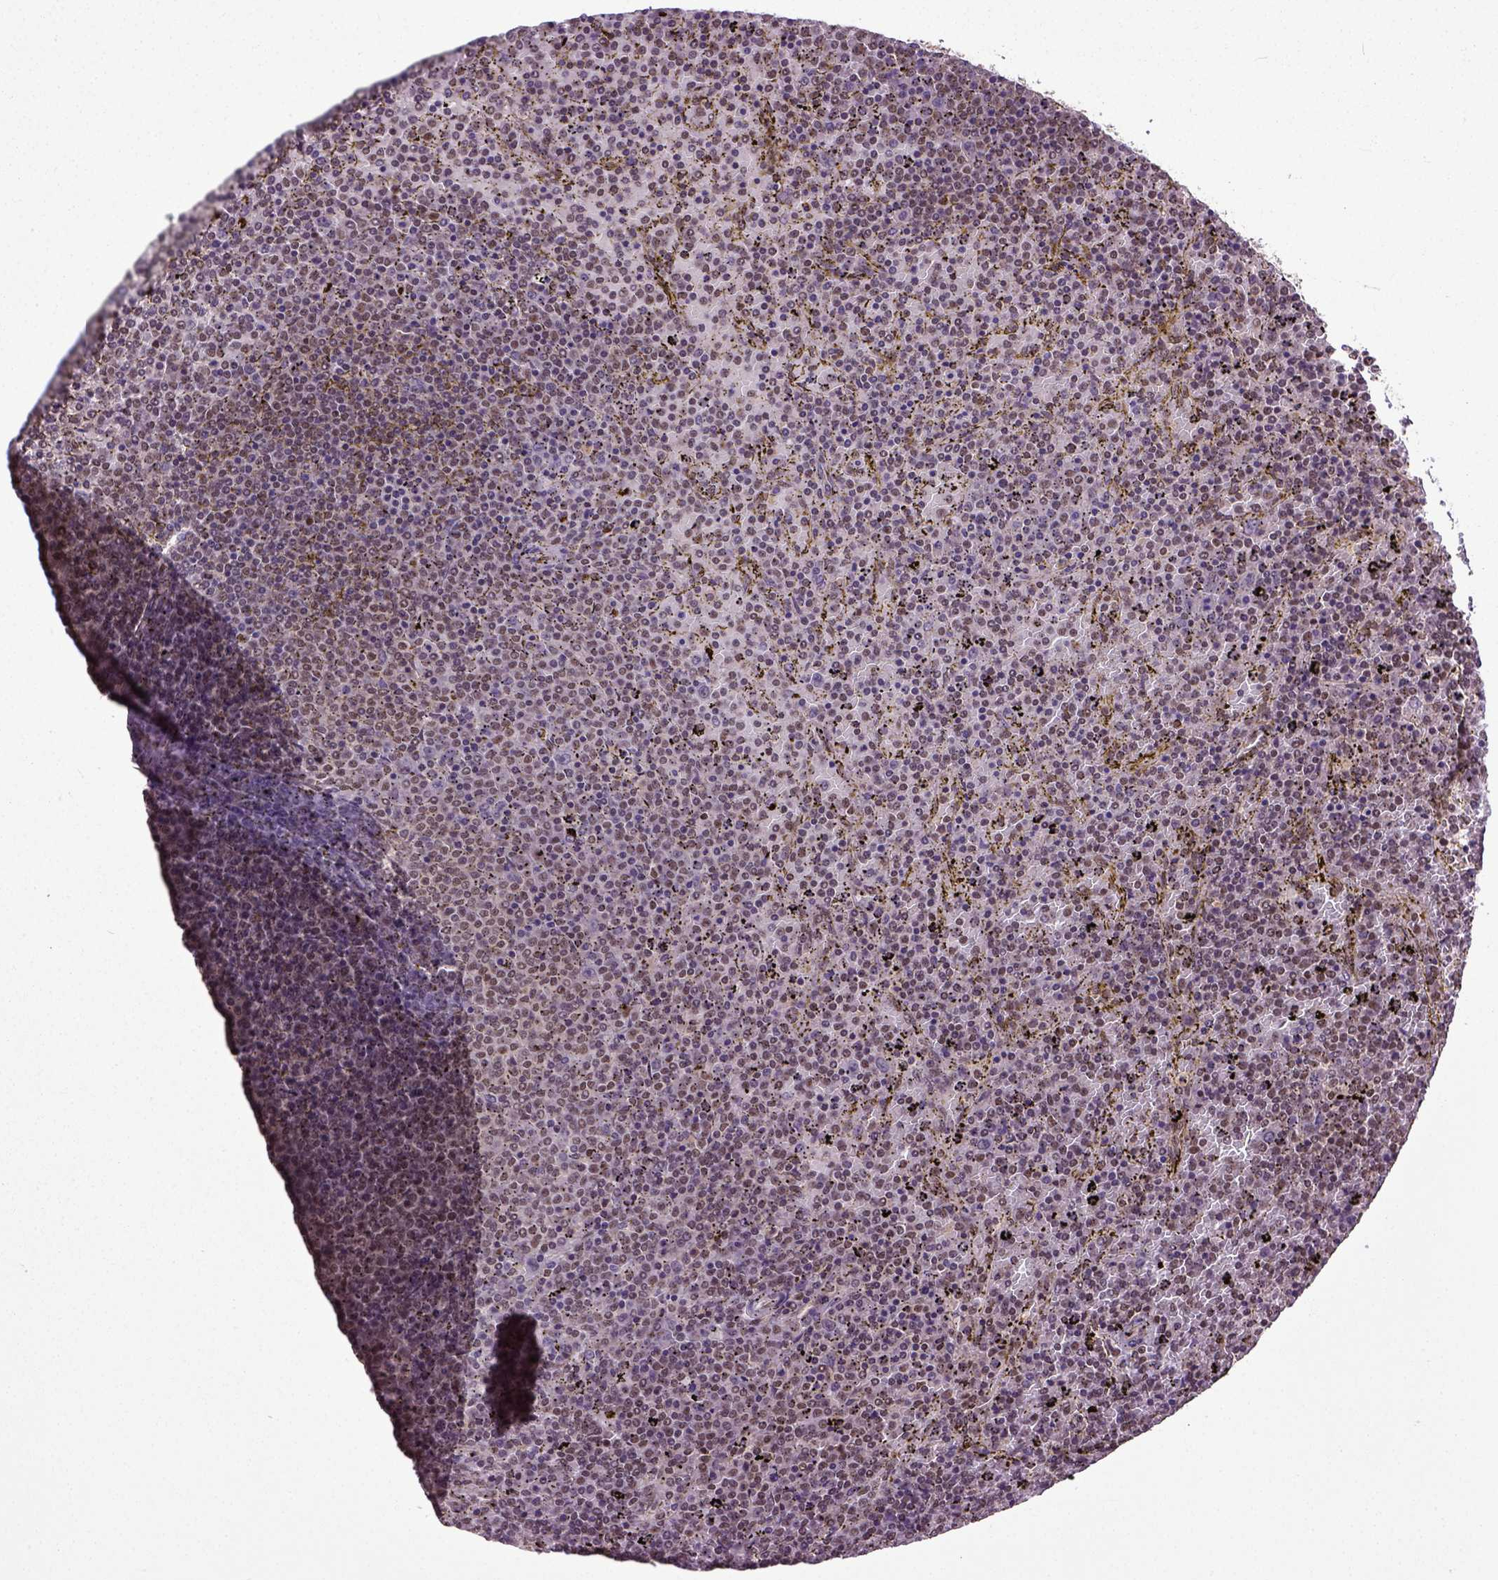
{"staining": {"intensity": "weak", "quantity": ">75%", "location": "nuclear"}, "tissue": "lymphoma", "cell_type": "Tumor cells", "image_type": "cancer", "snomed": [{"axis": "morphology", "description": "Malignant lymphoma, non-Hodgkin's type, Low grade"}, {"axis": "topography", "description": "Spleen"}], "caption": "The micrograph shows immunohistochemical staining of malignant lymphoma, non-Hodgkin's type (low-grade). There is weak nuclear staining is appreciated in about >75% of tumor cells.", "gene": "UBA3", "patient": {"sex": "female", "age": 77}}